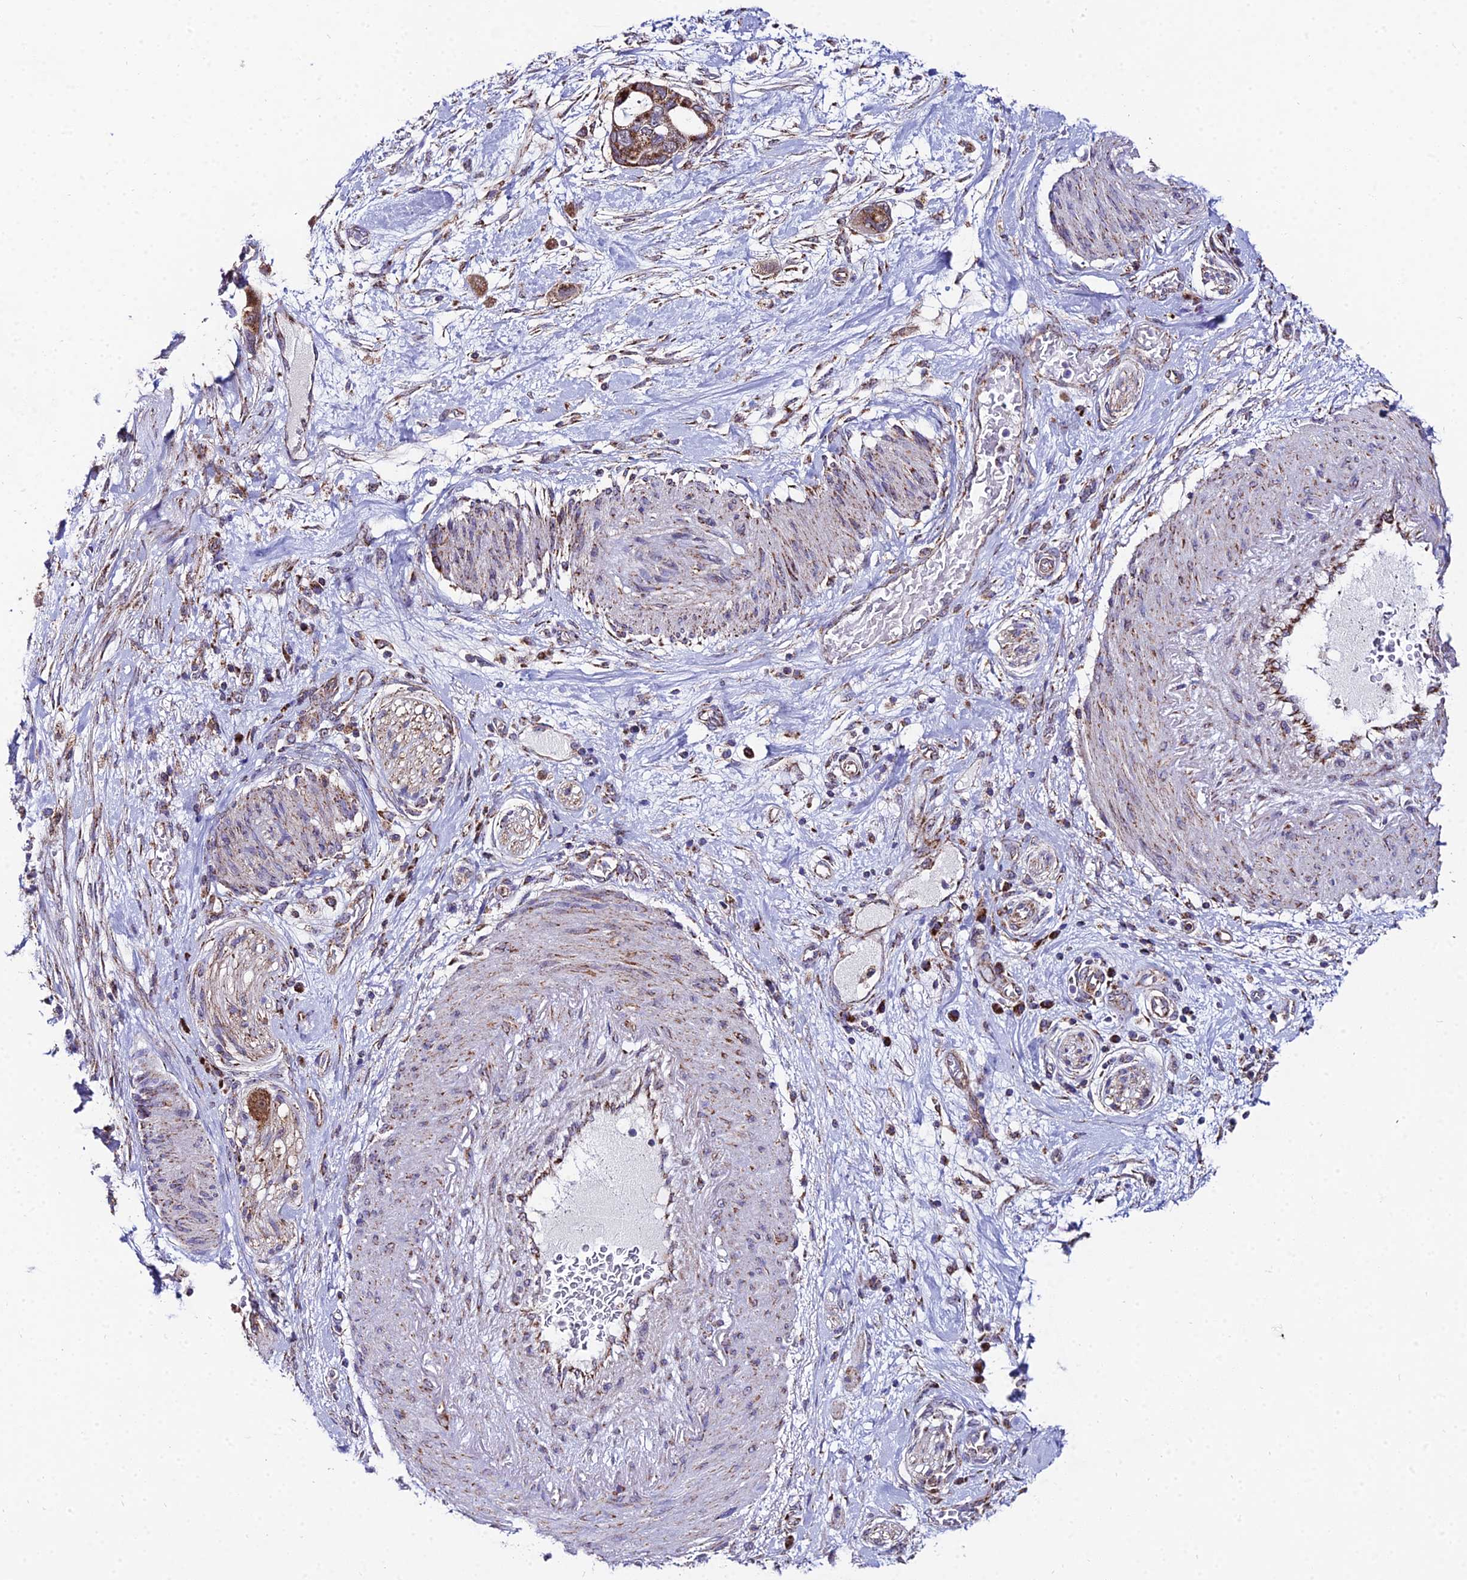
{"staining": {"intensity": "strong", "quantity": ">75%", "location": "cytoplasmic/membranous"}, "tissue": "pancreatic cancer", "cell_type": "Tumor cells", "image_type": "cancer", "snomed": [{"axis": "morphology", "description": "Adenocarcinoma, NOS"}, {"axis": "topography", "description": "Pancreas"}], "caption": "High-power microscopy captured an IHC image of pancreatic cancer, revealing strong cytoplasmic/membranous positivity in approximately >75% of tumor cells. (brown staining indicates protein expression, while blue staining denotes nuclei).", "gene": "PSMD2", "patient": {"sex": "male", "age": 68}}